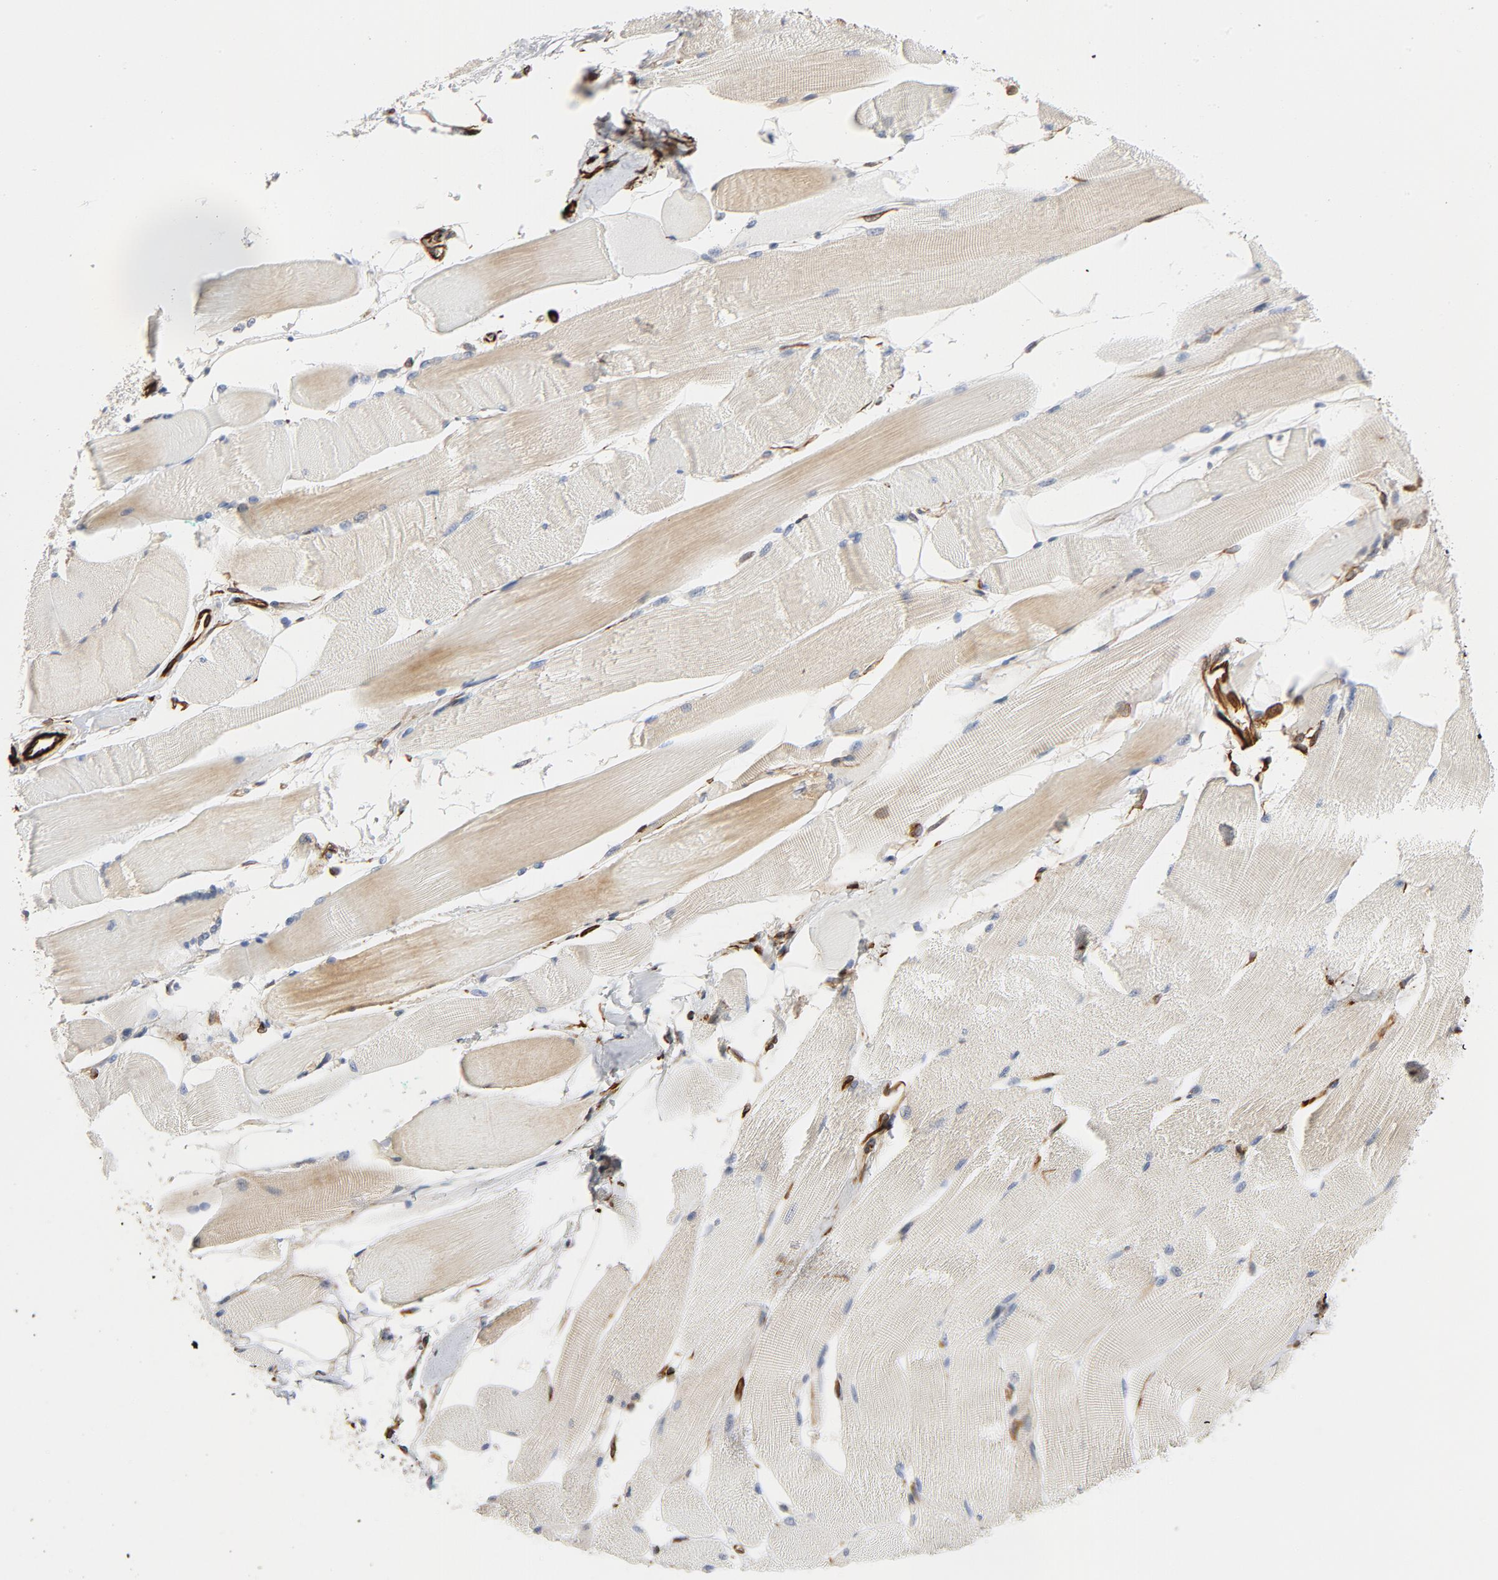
{"staining": {"intensity": "moderate", "quantity": "25%-75%", "location": "cytoplasmic/membranous"}, "tissue": "skeletal muscle", "cell_type": "Myocytes", "image_type": "normal", "snomed": [{"axis": "morphology", "description": "Normal tissue, NOS"}, {"axis": "topography", "description": "Skeletal muscle"}, {"axis": "topography", "description": "Peripheral nerve tissue"}], "caption": "Benign skeletal muscle was stained to show a protein in brown. There is medium levels of moderate cytoplasmic/membranous positivity in approximately 25%-75% of myocytes.", "gene": "FAM118A", "patient": {"sex": "female", "age": 84}}